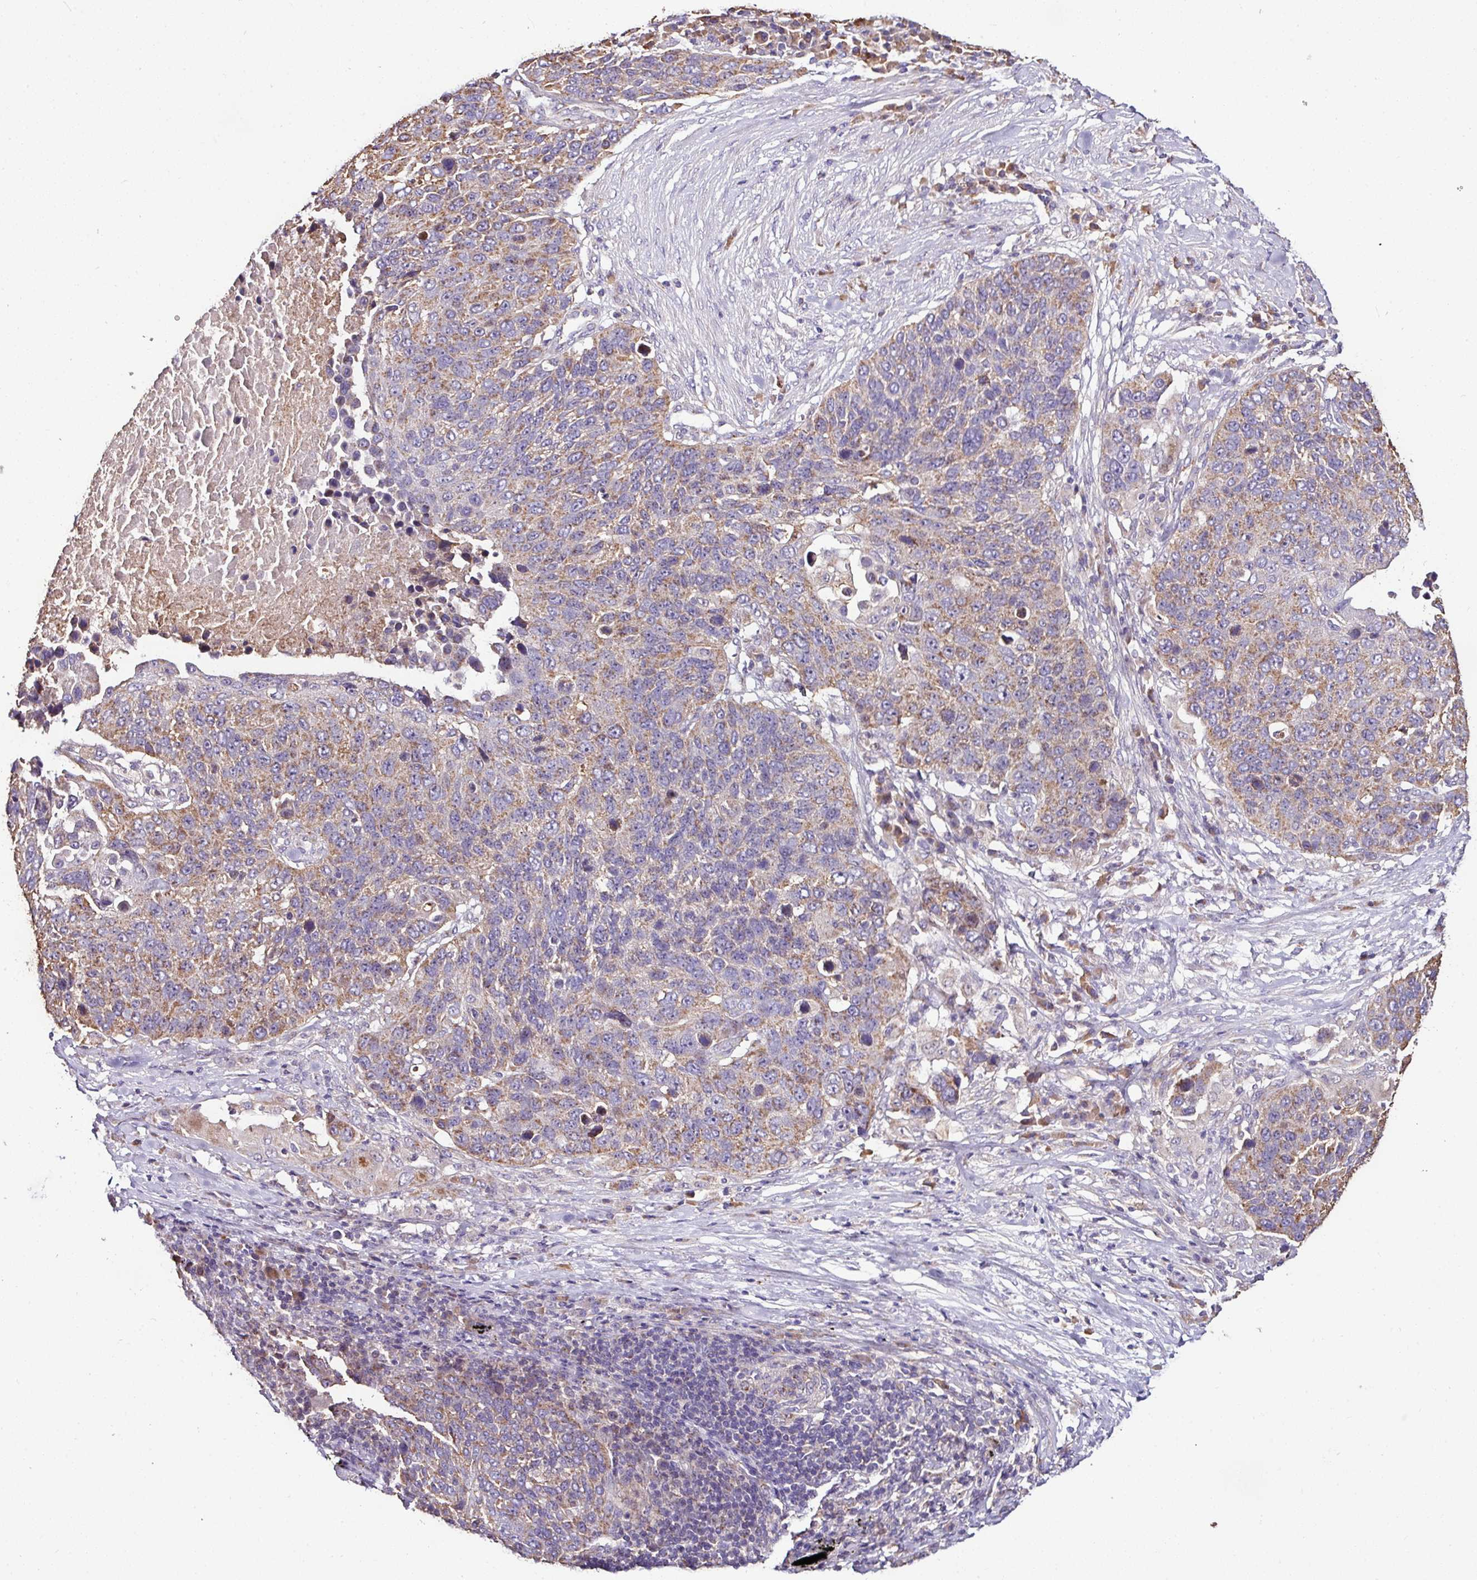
{"staining": {"intensity": "moderate", "quantity": "25%-75%", "location": "cytoplasmic/membranous"}, "tissue": "lung cancer", "cell_type": "Tumor cells", "image_type": "cancer", "snomed": [{"axis": "morphology", "description": "Normal tissue, NOS"}, {"axis": "morphology", "description": "Squamous cell carcinoma, NOS"}, {"axis": "topography", "description": "Lymph node"}, {"axis": "topography", "description": "Lung"}], "caption": "This is a micrograph of immunohistochemistry (IHC) staining of lung squamous cell carcinoma, which shows moderate expression in the cytoplasmic/membranous of tumor cells.", "gene": "CPD", "patient": {"sex": "male", "age": 66}}